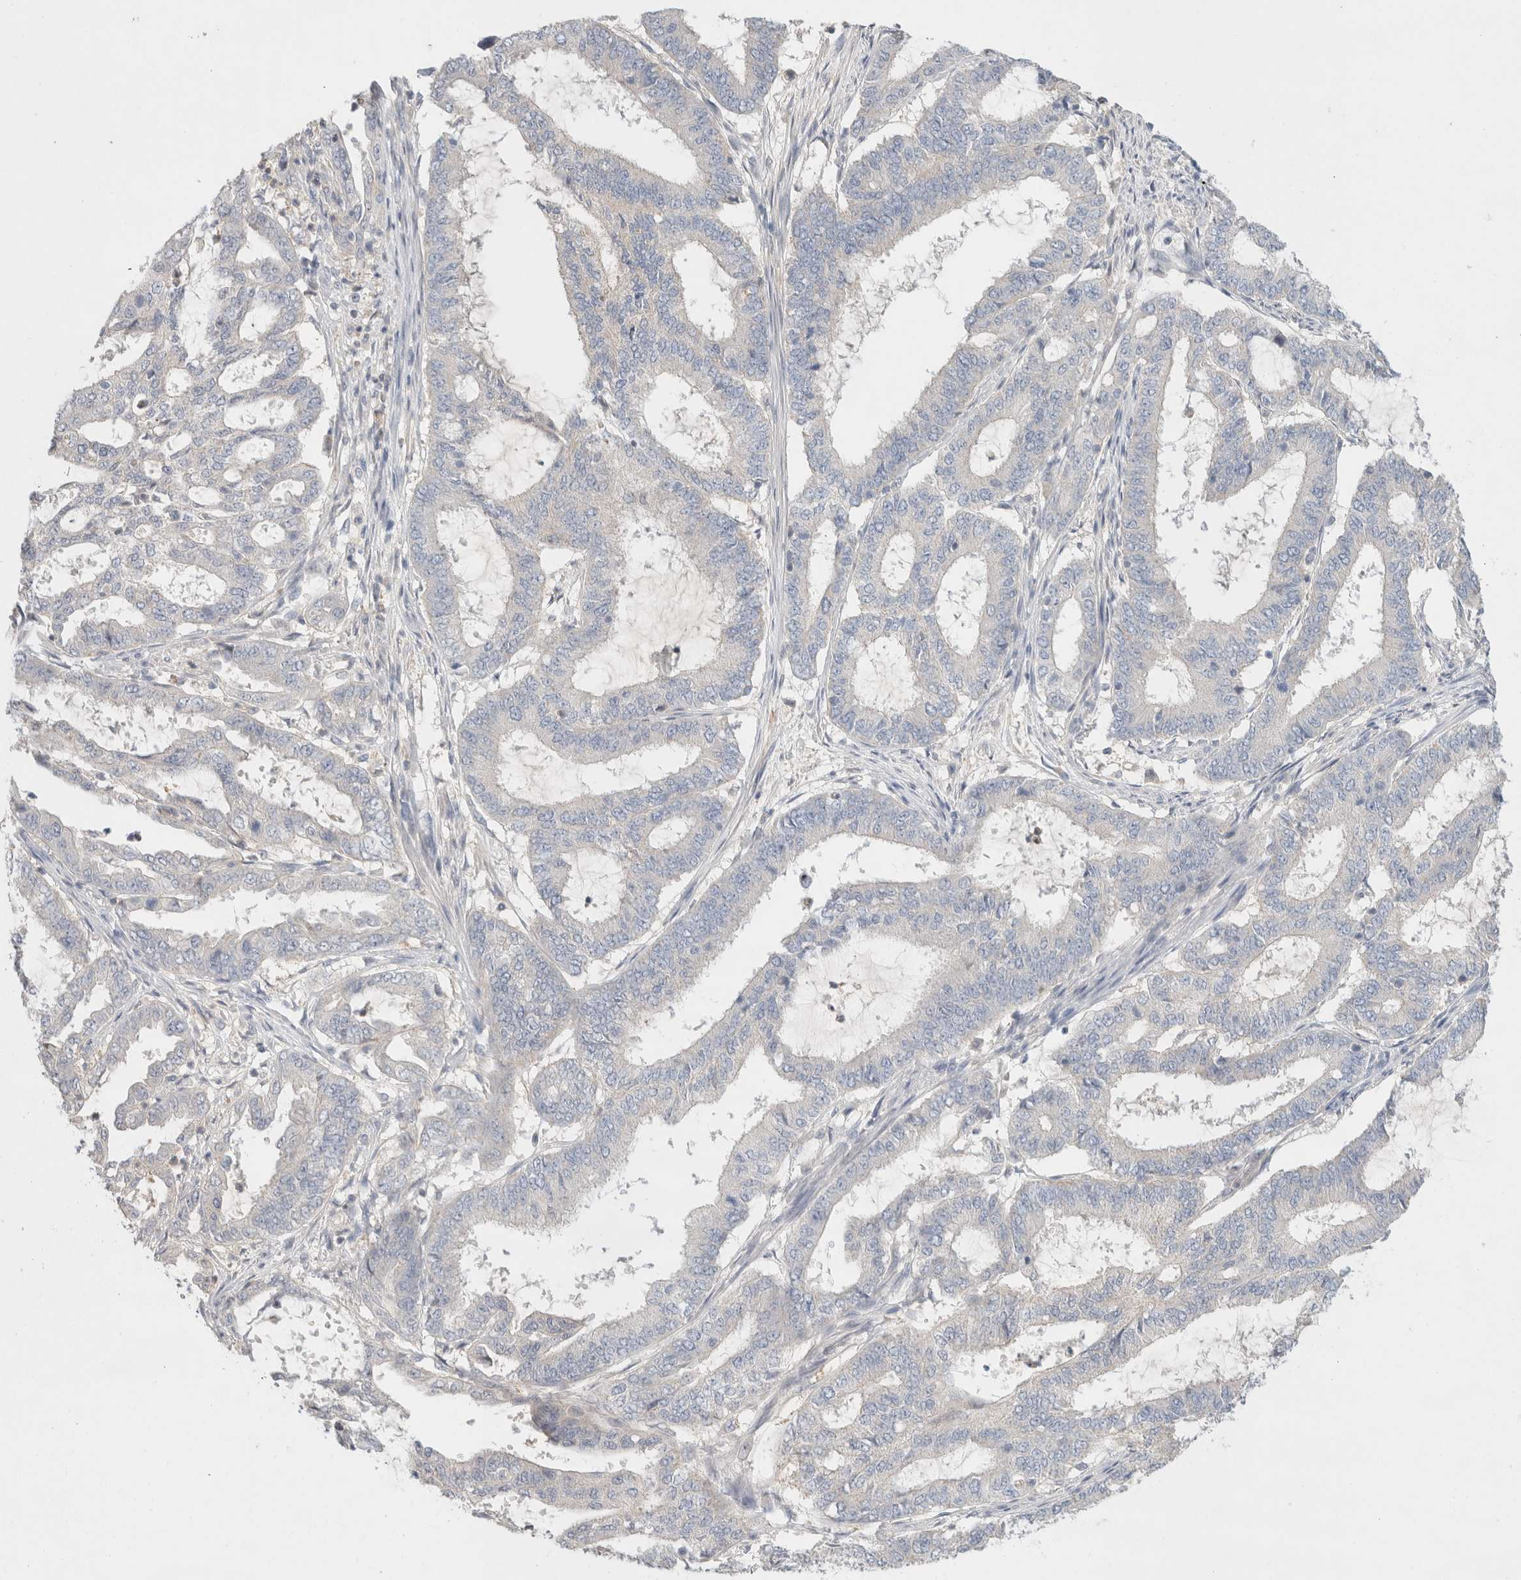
{"staining": {"intensity": "negative", "quantity": "none", "location": "none"}, "tissue": "endometrial cancer", "cell_type": "Tumor cells", "image_type": "cancer", "snomed": [{"axis": "morphology", "description": "Adenocarcinoma, NOS"}, {"axis": "topography", "description": "Endometrium"}], "caption": "DAB immunohistochemical staining of adenocarcinoma (endometrial) demonstrates no significant expression in tumor cells.", "gene": "MPP2", "patient": {"sex": "female", "age": 51}}